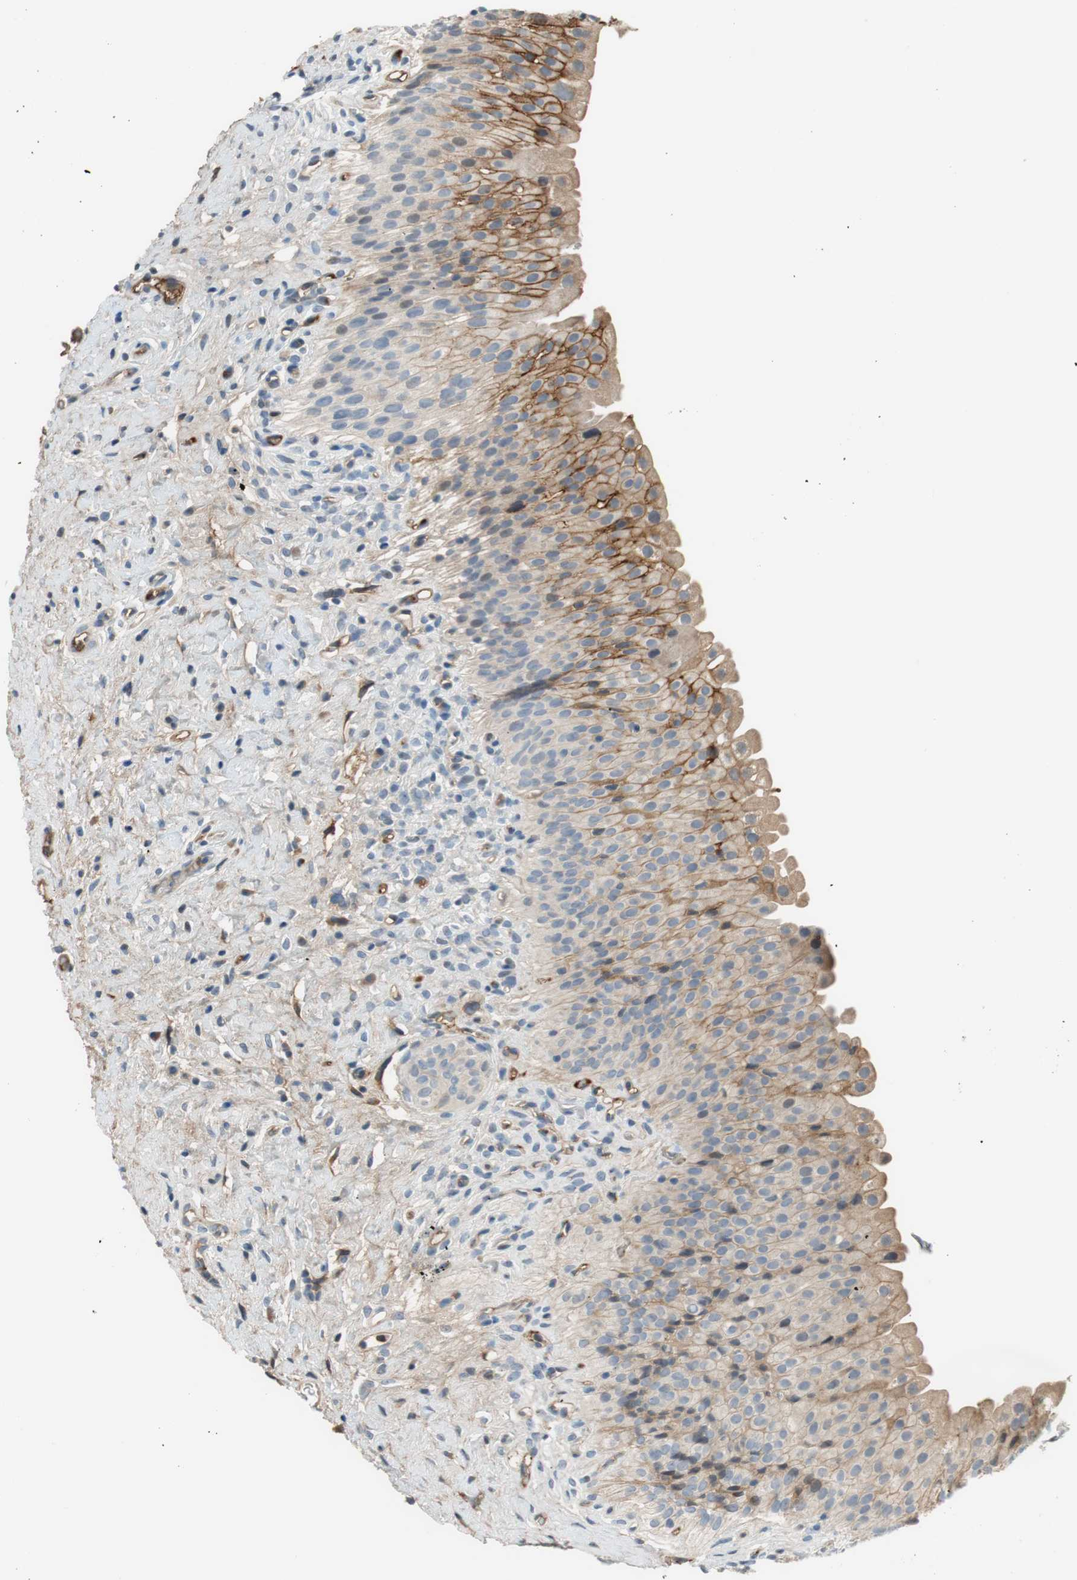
{"staining": {"intensity": "weak", "quantity": ">75%", "location": "cytoplasmic/membranous"}, "tissue": "urinary bladder", "cell_type": "Urothelial cells", "image_type": "normal", "snomed": [{"axis": "morphology", "description": "Normal tissue, NOS"}, {"axis": "morphology", "description": "Urothelial carcinoma, High grade"}, {"axis": "topography", "description": "Urinary bladder"}], "caption": "DAB immunohistochemical staining of unremarkable urinary bladder demonstrates weak cytoplasmic/membranous protein expression in about >75% of urothelial cells. (Stains: DAB (3,3'-diaminobenzidine) in brown, nuclei in blue, Microscopy: brightfield microscopy at high magnification).", "gene": "C4A", "patient": {"sex": "male", "age": 46}}